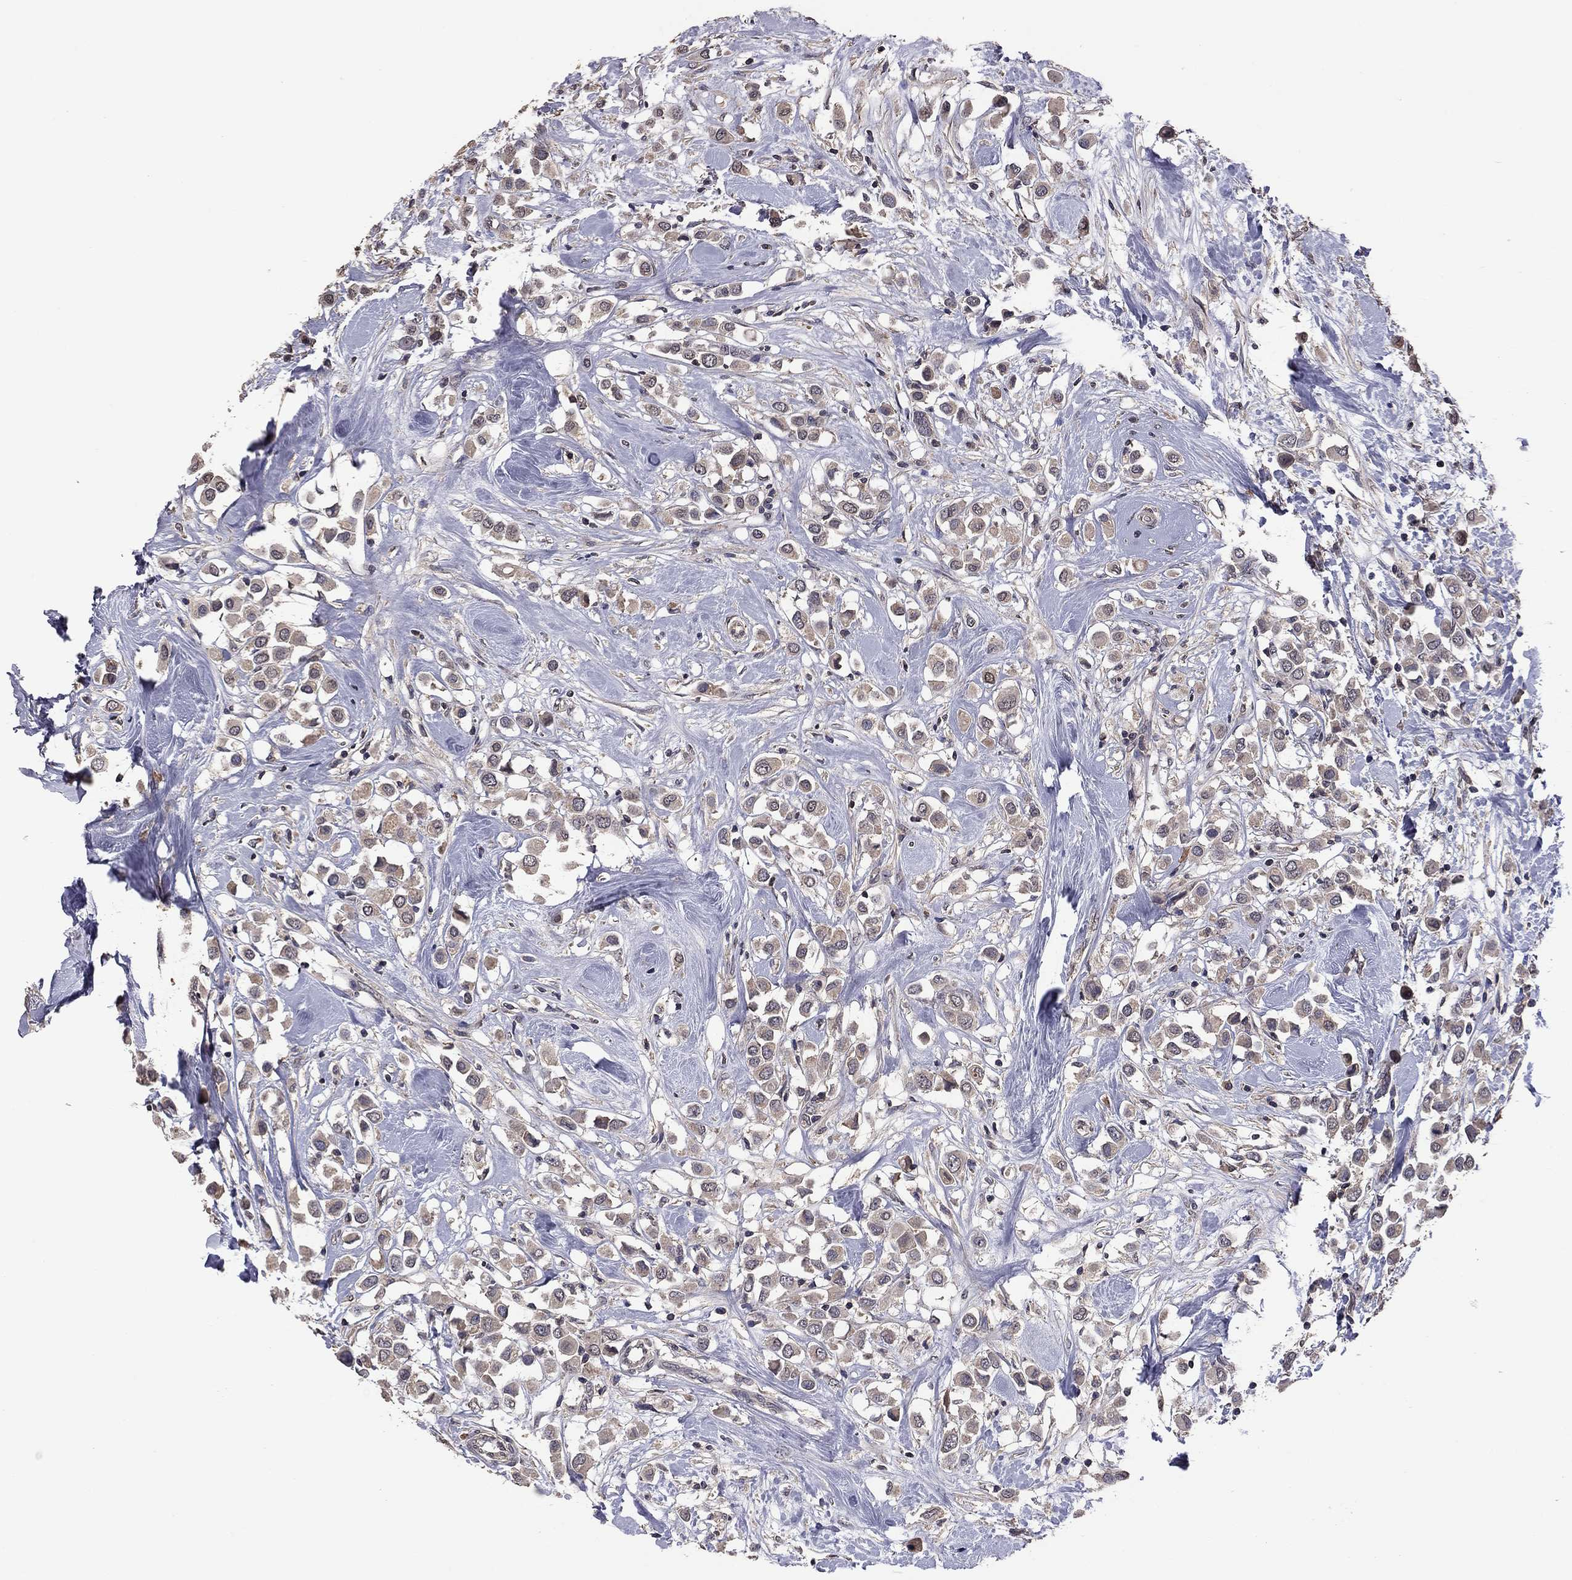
{"staining": {"intensity": "moderate", "quantity": ">75%", "location": "cytoplasmic/membranous"}, "tissue": "breast cancer", "cell_type": "Tumor cells", "image_type": "cancer", "snomed": [{"axis": "morphology", "description": "Duct carcinoma"}, {"axis": "topography", "description": "Breast"}], "caption": "Immunohistochemical staining of breast infiltrating ductal carcinoma exhibits moderate cytoplasmic/membranous protein expression in approximately >75% of tumor cells.", "gene": "TSNARE1", "patient": {"sex": "female", "age": 61}}